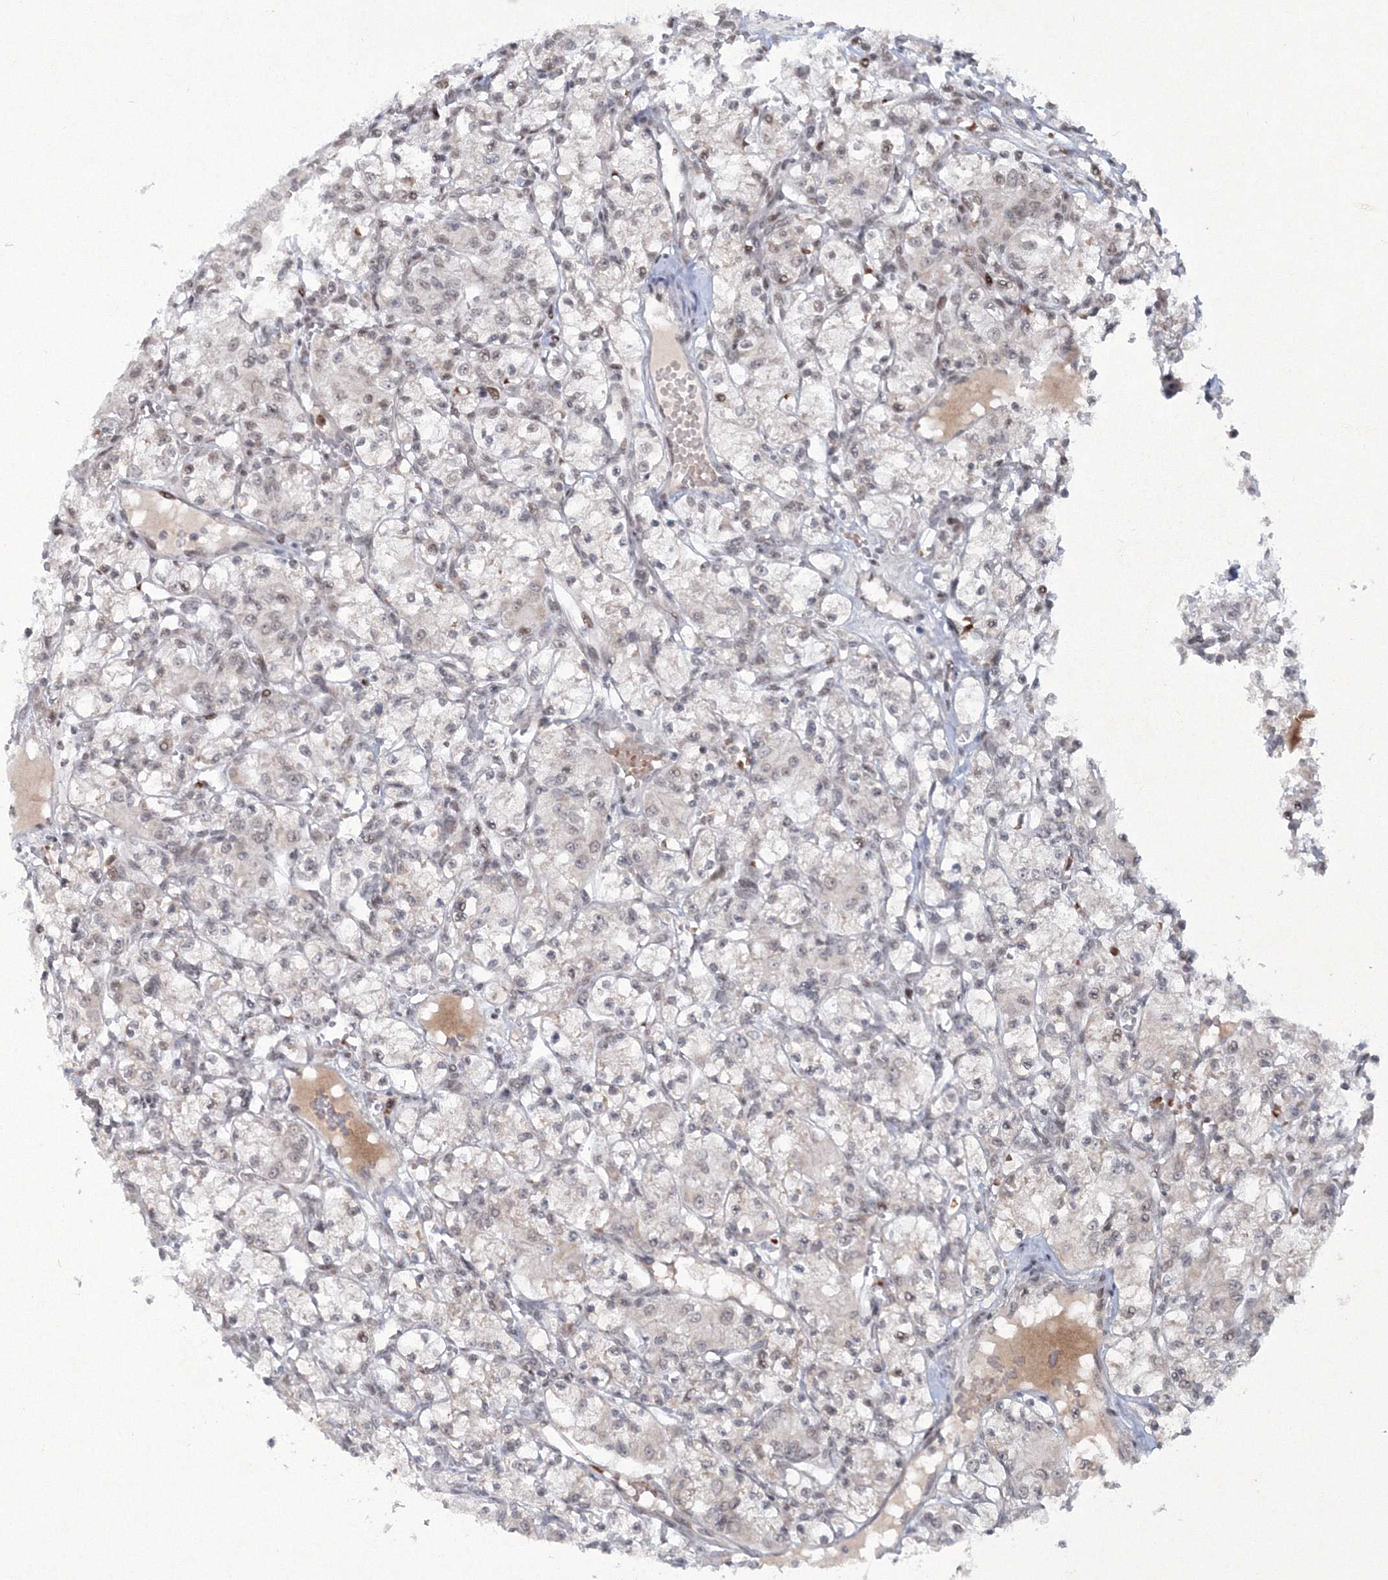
{"staining": {"intensity": "negative", "quantity": "none", "location": "none"}, "tissue": "renal cancer", "cell_type": "Tumor cells", "image_type": "cancer", "snomed": [{"axis": "morphology", "description": "Adenocarcinoma, NOS"}, {"axis": "topography", "description": "Kidney"}], "caption": "There is no significant staining in tumor cells of renal adenocarcinoma.", "gene": "C3orf33", "patient": {"sex": "female", "age": 59}}